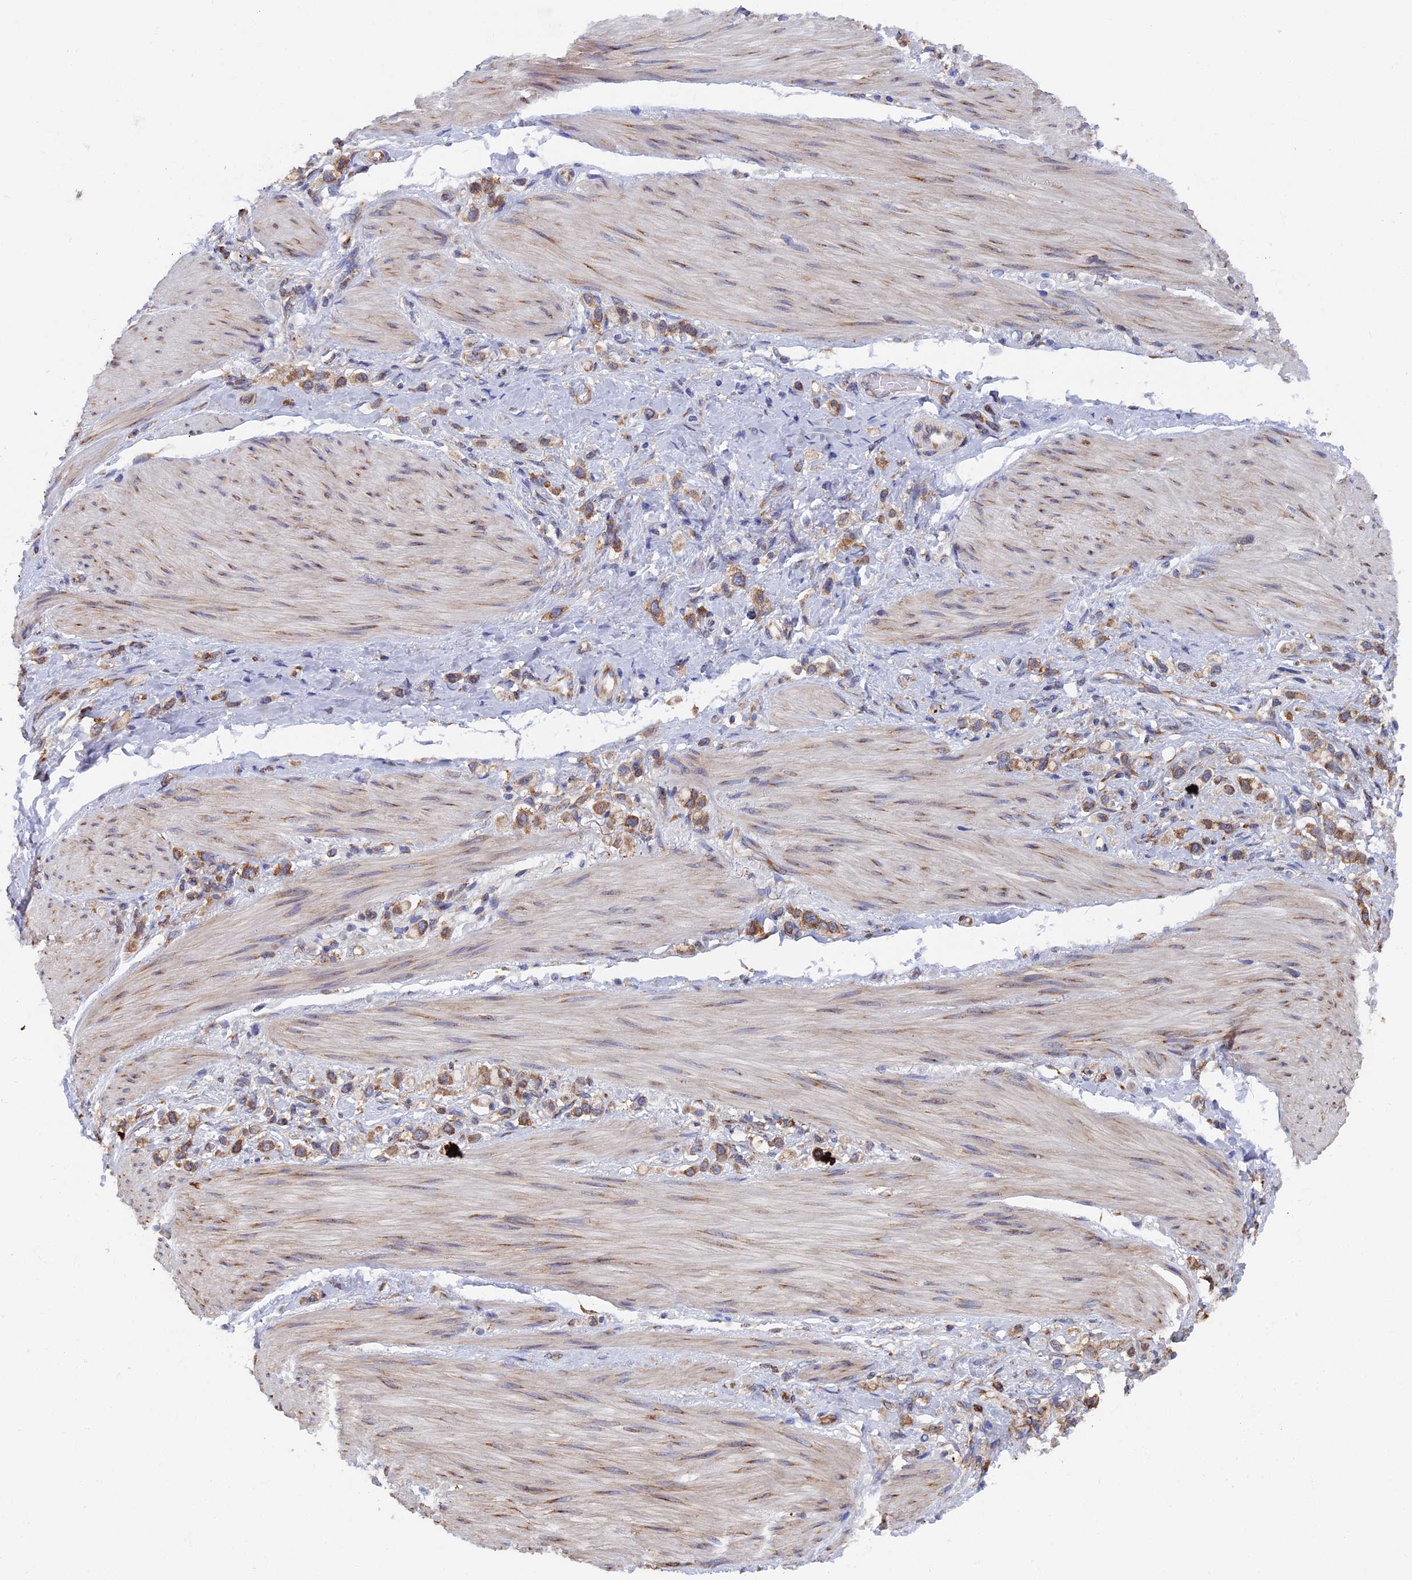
{"staining": {"intensity": "moderate", "quantity": ">75%", "location": "cytoplasmic/membranous"}, "tissue": "stomach cancer", "cell_type": "Tumor cells", "image_type": "cancer", "snomed": [{"axis": "morphology", "description": "Adenocarcinoma, NOS"}, {"axis": "topography", "description": "Stomach"}], "caption": "IHC histopathology image of neoplastic tissue: adenocarcinoma (stomach) stained using immunohistochemistry (IHC) reveals medium levels of moderate protein expression localized specifically in the cytoplasmic/membranous of tumor cells, appearing as a cytoplasmic/membranous brown color.", "gene": "YBX1", "patient": {"sex": "female", "age": 65}}